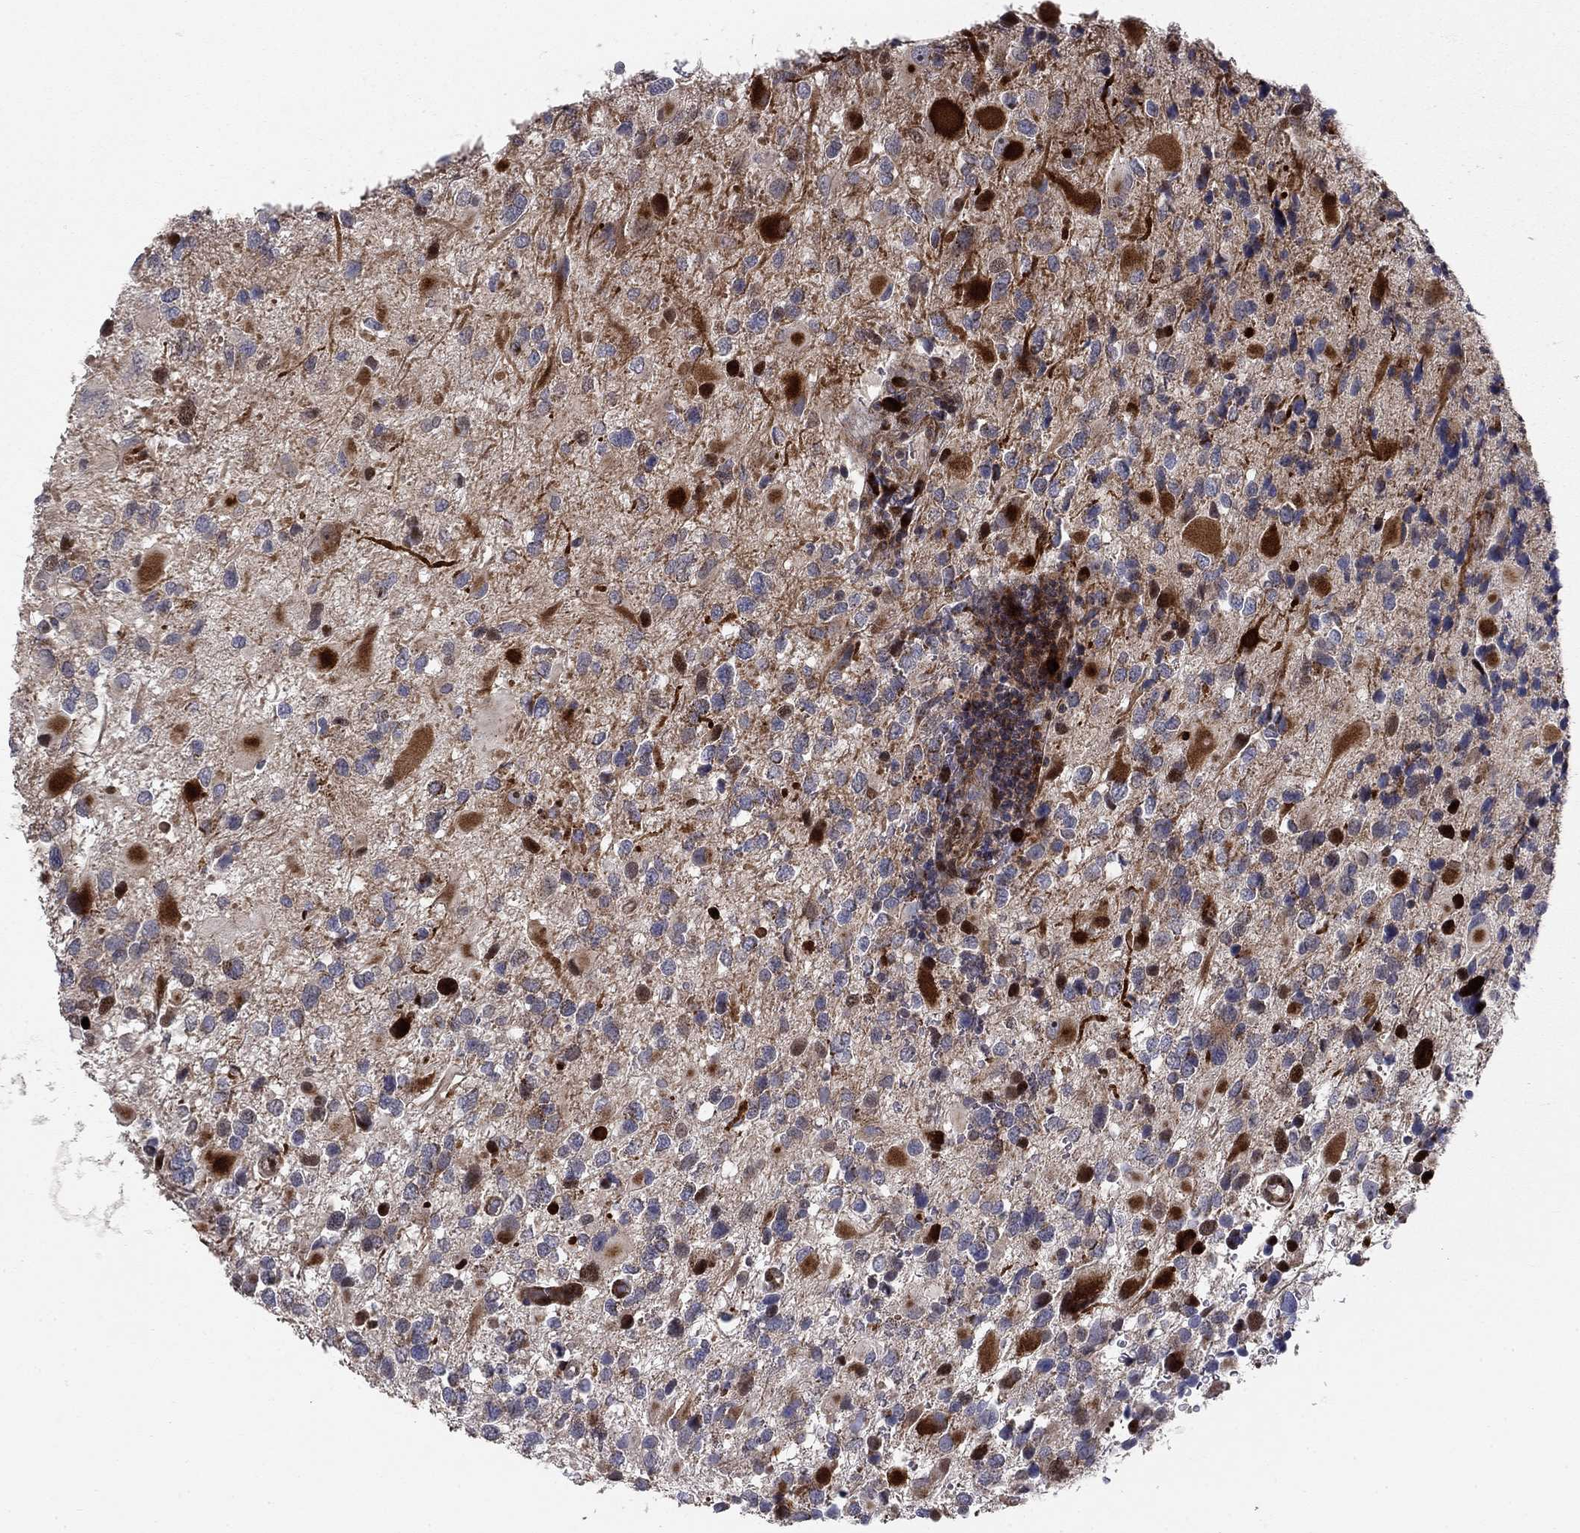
{"staining": {"intensity": "strong", "quantity": "<25%", "location": "cytoplasmic/membranous,nuclear"}, "tissue": "glioma", "cell_type": "Tumor cells", "image_type": "cancer", "snomed": [{"axis": "morphology", "description": "Glioma, malignant, Low grade"}, {"axis": "topography", "description": "Brain"}], "caption": "Protein expression analysis of glioma exhibits strong cytoplasmic/membranous and nuclear staining in about <25% of tumor cells.", "gene": "MIOS", "patient": {"sex": "female", "age": 32}}